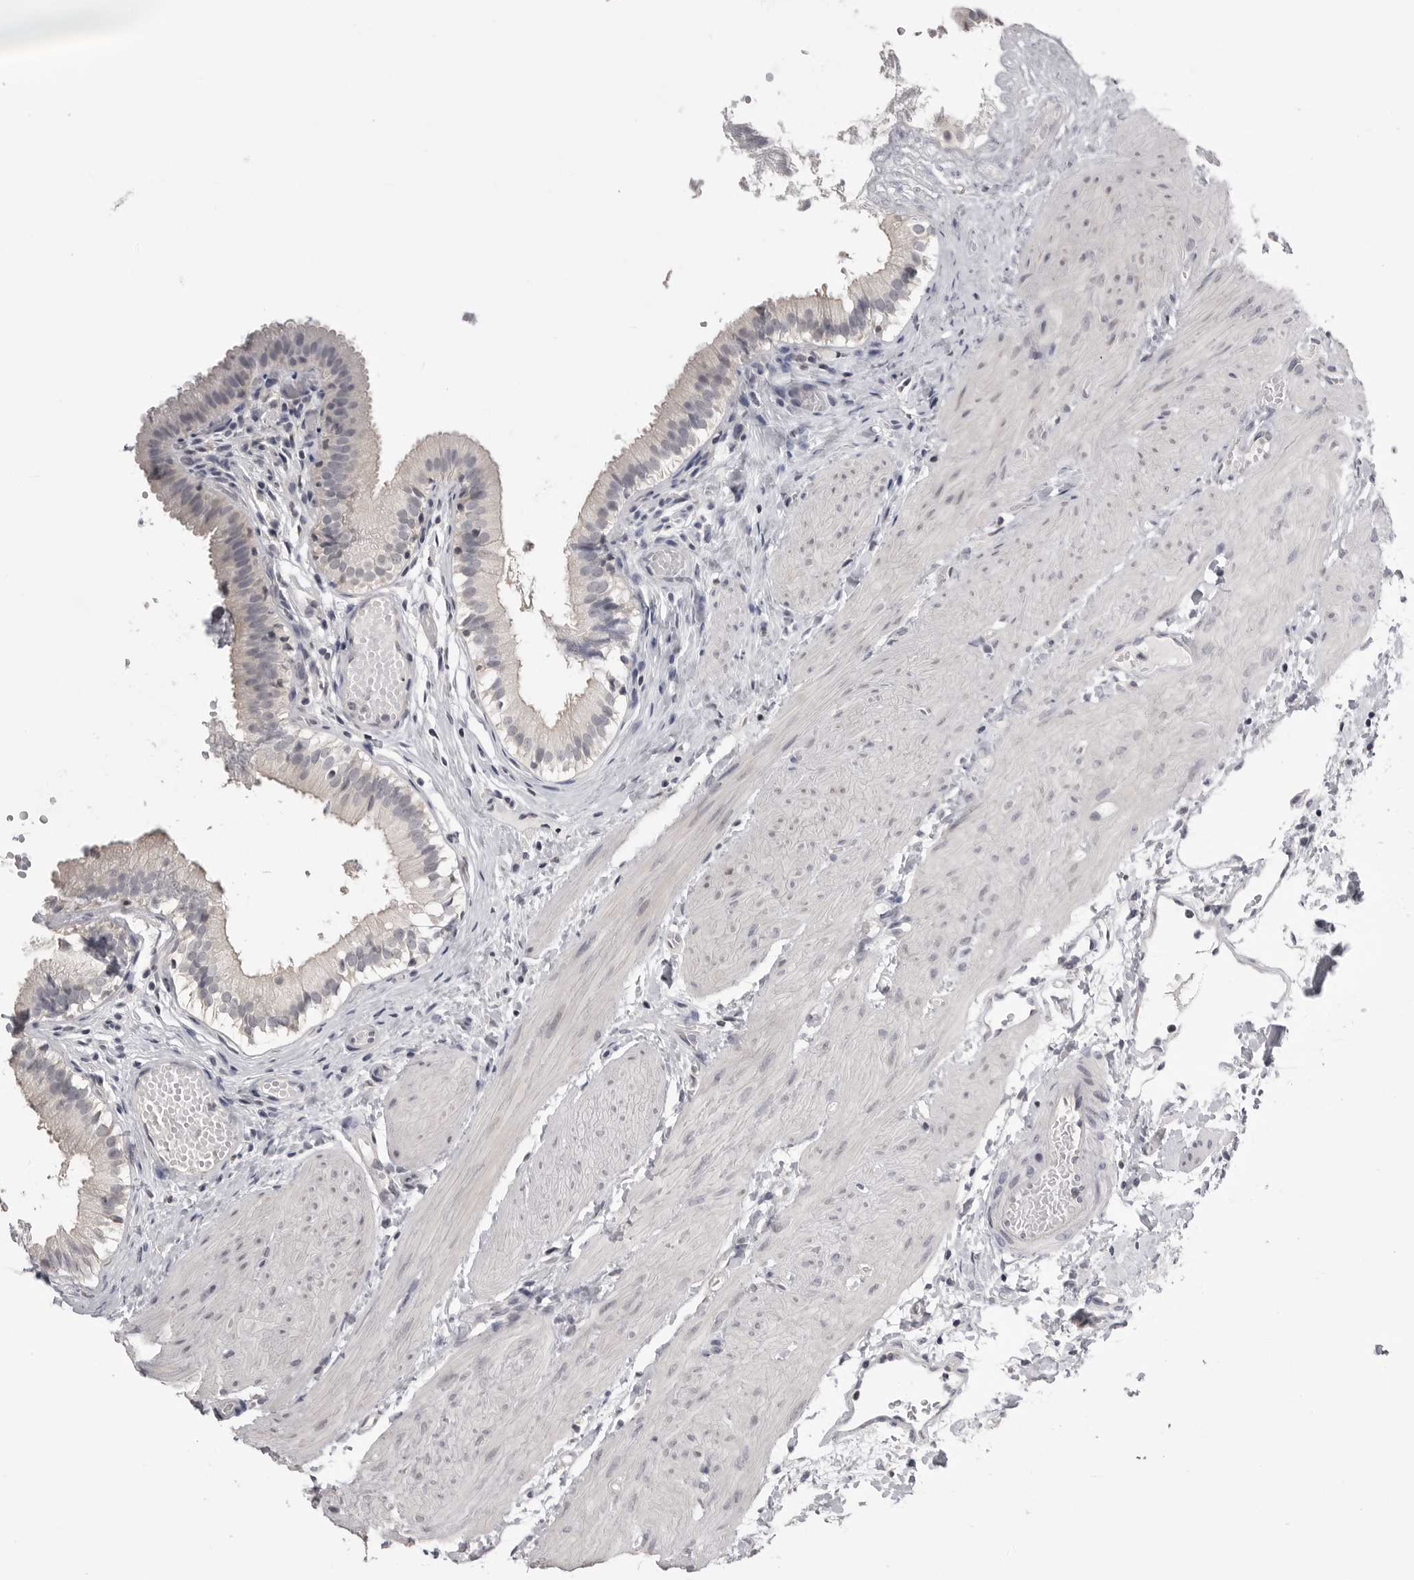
{"staining": {"intensity": "moderate", "quantity": "<25%", "location": "cytoplasmic/membranous"}, "tissue": "gallbladder", "cell_type": "Glandular cells", "image_type": "normal", "snomed": [{"axis": "morphology", "description": "Normal tissue, NOS"}, {"axis": "topography", "description": "Gallbladder"}], "caption": "Protein staining of unremarkable gallbladder exhibits moderate cytoplasmic/membranous staining in approximately <25% of glandular cells. Using DAB (brown) and hematoxylin (blue) stains, captured at high magnification using brightfield microscopy.", "gene": "GPN2", "patient": {"sex": "female", "age": 26}}